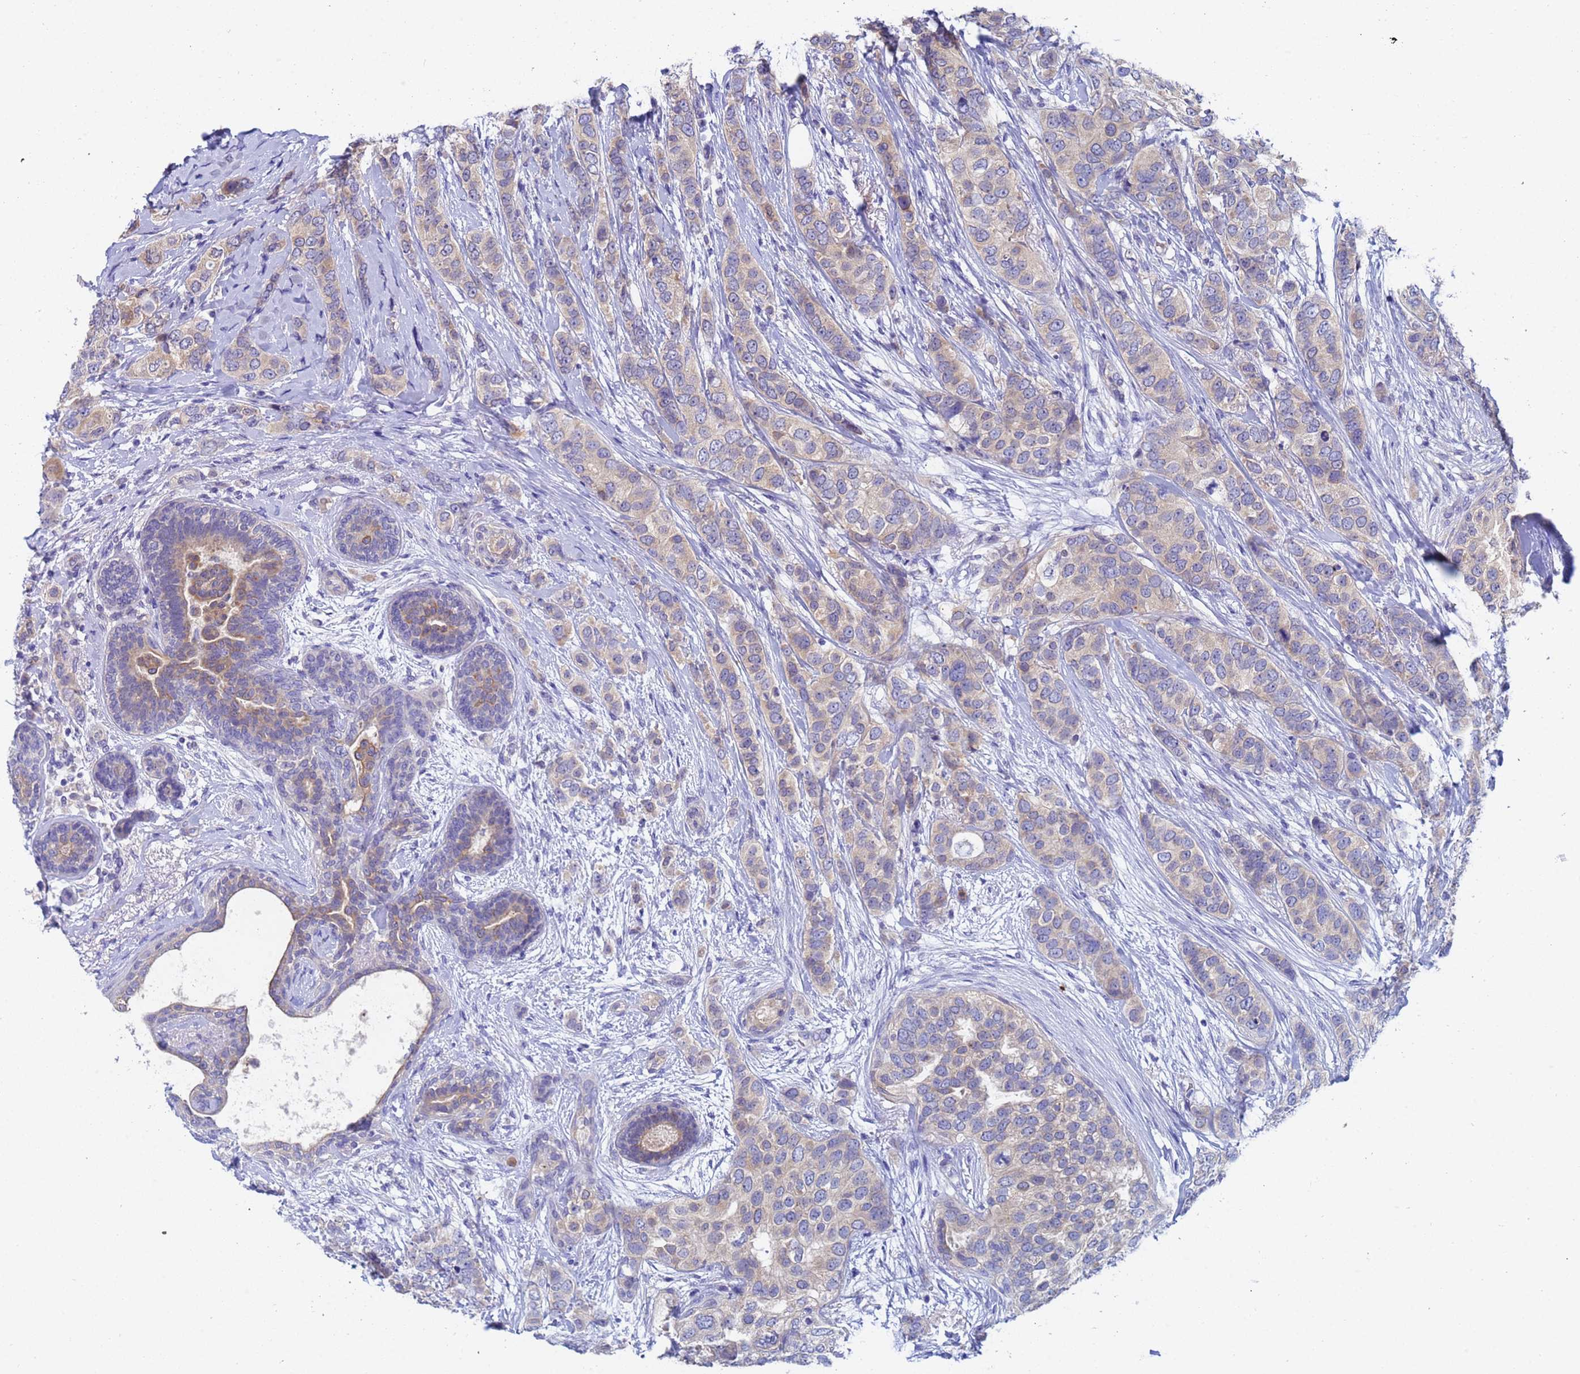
{"staining": {"intensity": "moderate", "quantity": ">75%", "location": "cytoplasmic/membranous"}, "tissue": "breast cancer", "cell_type": "Tumor cells", "image_type": "cancer", "snomed": [{"axis": "morphology", "description": "Lobular carcinoma"}, {"axis": "topography", "description": "Breast"}], "caption": "Breast lobular carcinoma stained with DAB (3,3'-diaminobenzidine) immunohistochemistry (IHC) shows medium levels of moderate cytoplasmic/membranous staining in approximately >75% of tumor cells.", "gene": "TTLL11", "patient": {"sex": "female", "age": 51}}